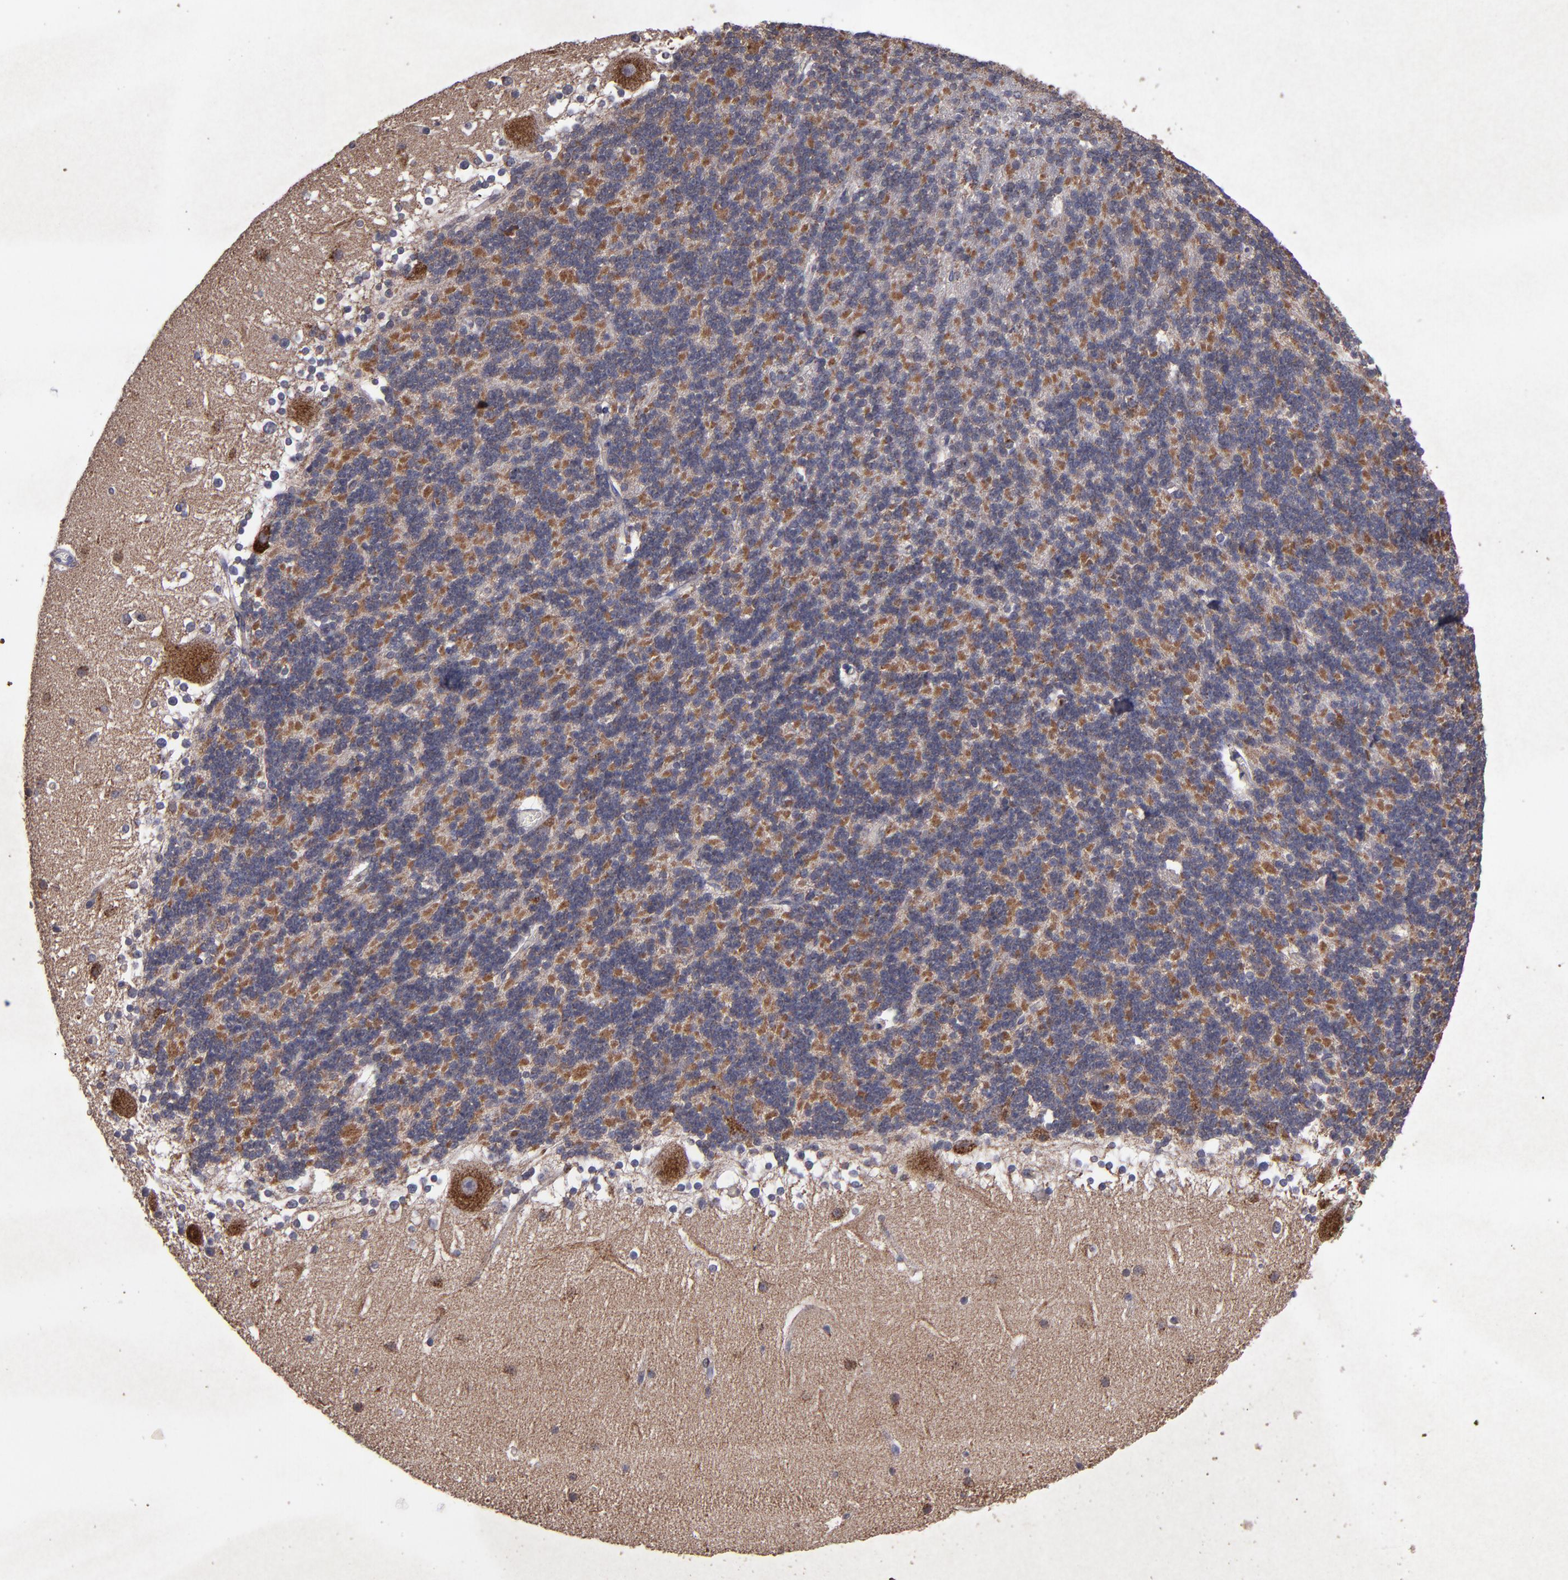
{"staining": {"intensity": "moderate", "quantity": "25%-75%", "location": "cytoplasmic/membranous"}, "tissue": "cerebellum", "cell_type": "Cells in granular layer", "image_type": "normal", "snomed": [{"axis": "morphology", "description": "Normal tissue, NOS"}, {"axis": "topography", "description": "Cerebellum"}], "caption": "Cells in granular layer demonstrate medium levels of moderate cytoplasmic/membranous staining in about 25%-75% of cells in normal cerebellum.", "gene": "TIMM9", "patient": {"sex": "female", "age": 19}}